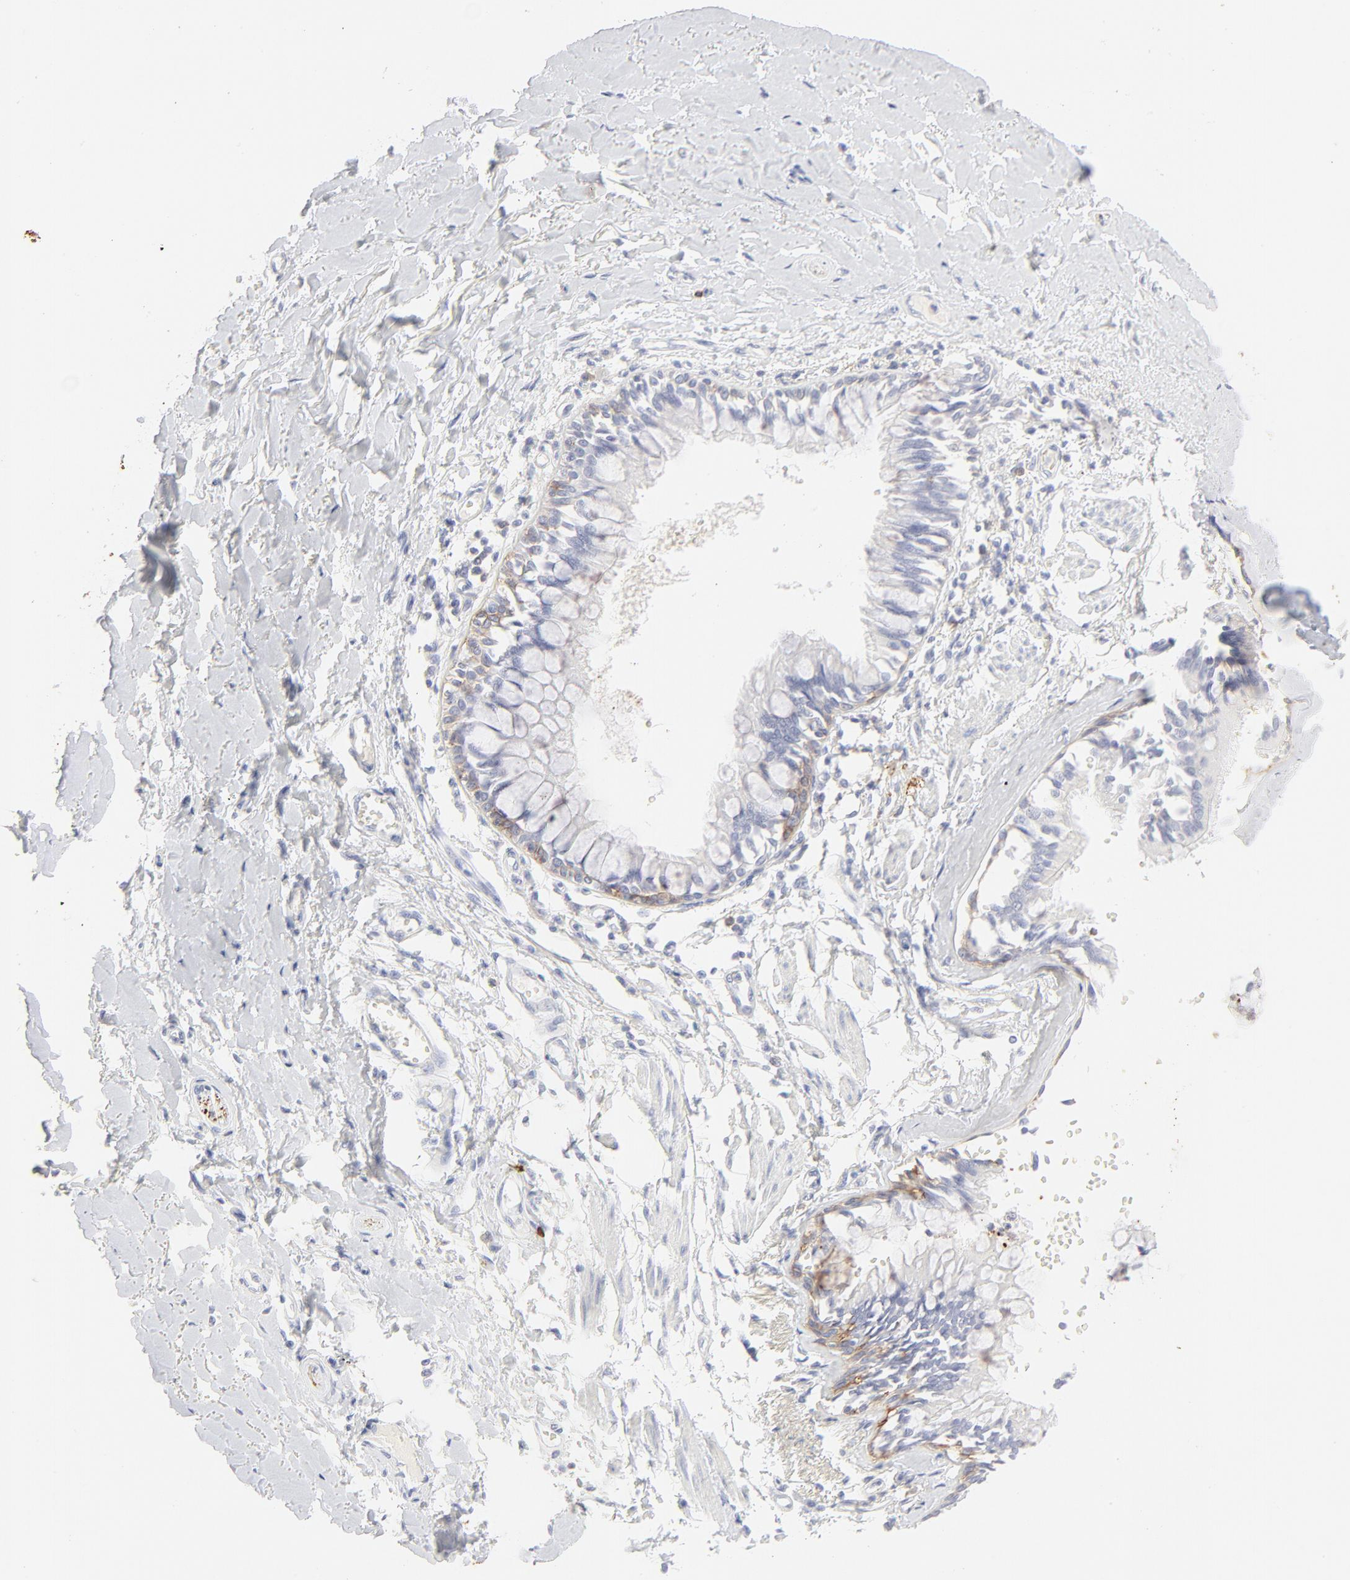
{"staining": {"intensity": "weak", "quantity": "<25%", "location": "cytoplasmic/membranous"}, "tissue": "bronchus", "cell_type": "Respiratory epithelial cells", "image_type": "normal", "snomed": [{"axis": "morphology", "description": "Normal tissue, NOS"}, {"axis": "topography", "description": "Bronchus"}, {"axis": "topography", "description": "Lung"}], "caption": "Photomicrograph shows no protein expression in respiratory epithelial cells of unremarkable bronchus.", "gene": "CCR7", "patient": {"sex": "female", "age": 56}}